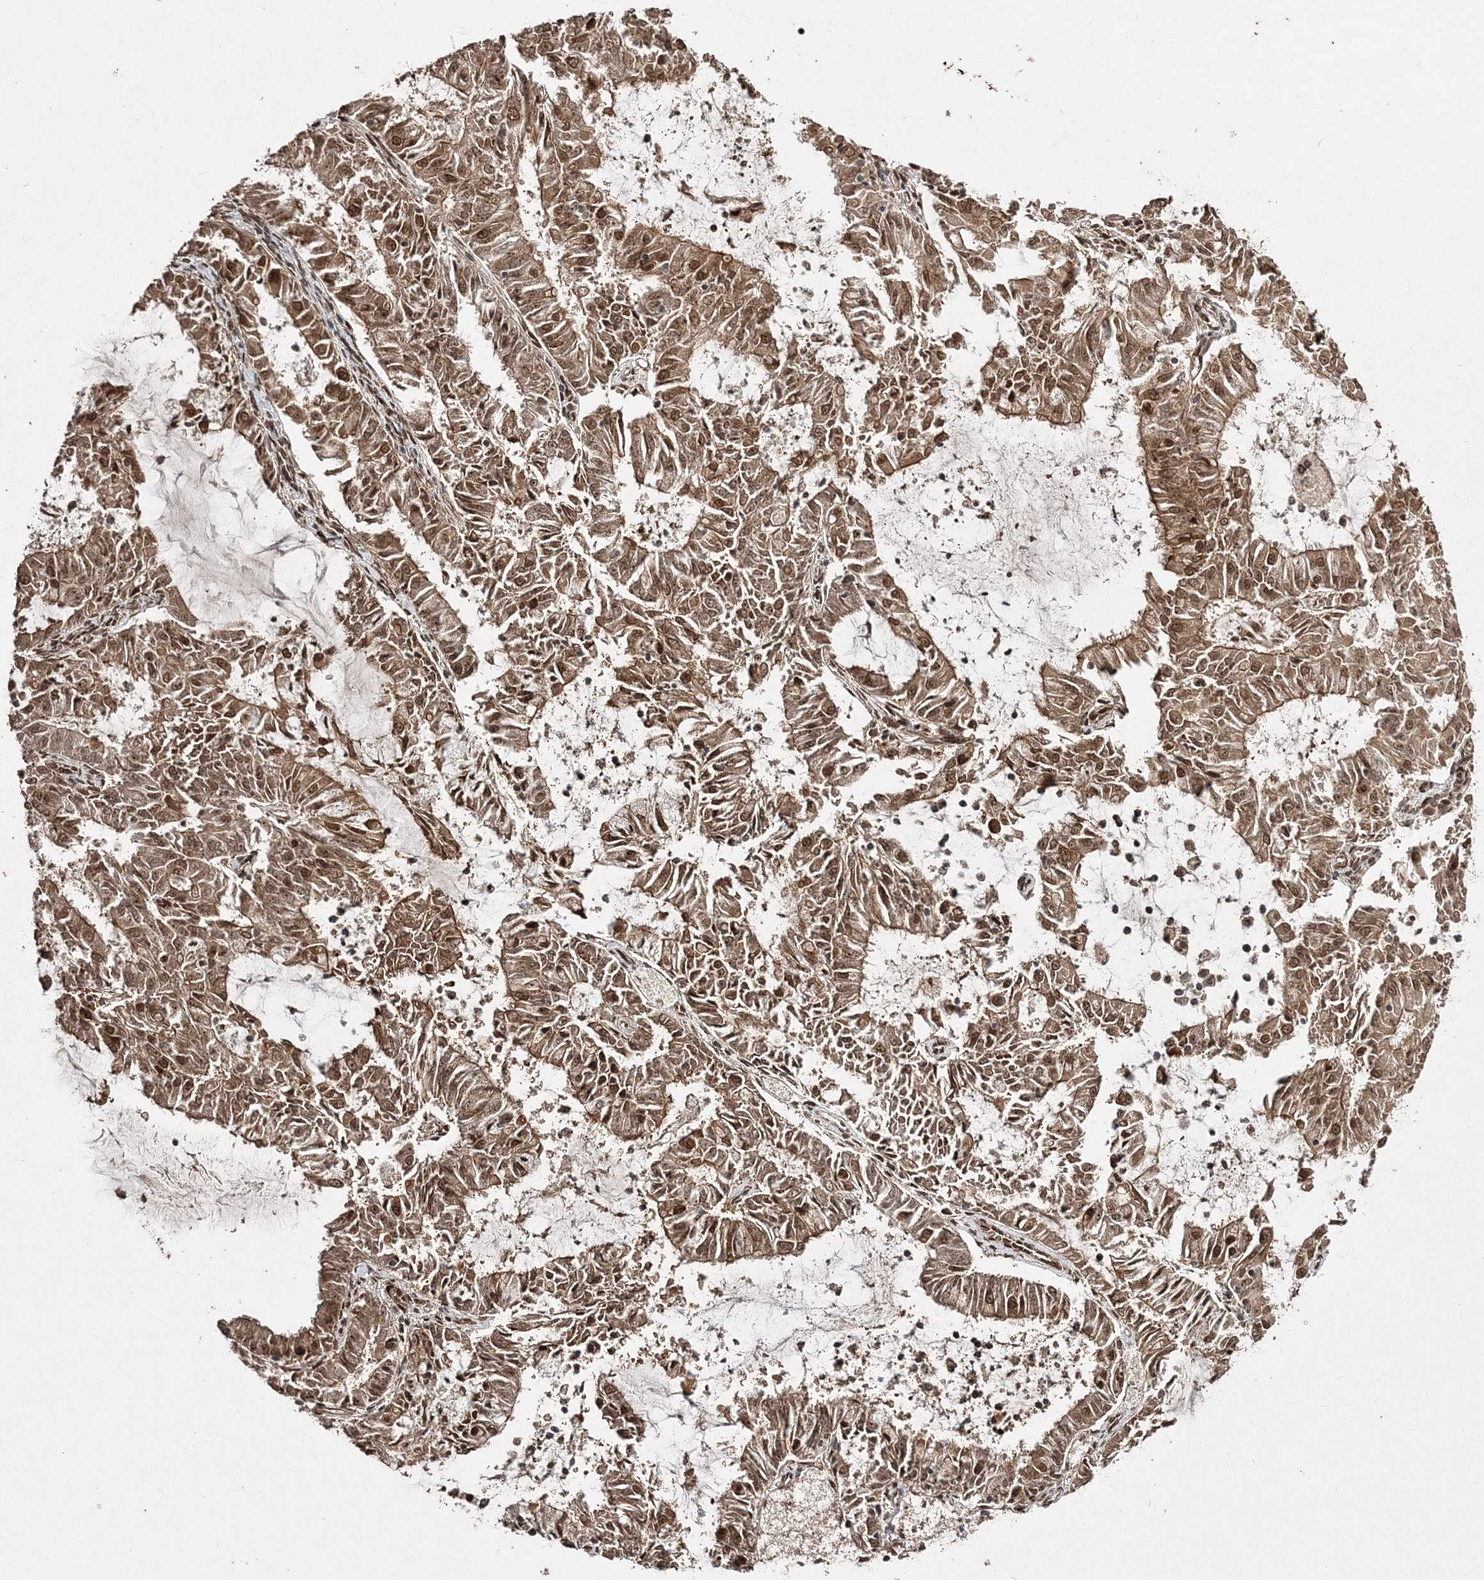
{"staining": {"intensity": "moderate", "quantity": ">75%", "location": "cytoplasmic/membranous,nuclear"}, "tissue": "endometrial cancer", "cell_type": "Tumor cells", "image_type": "cancer", "snomed": [{"axis": "morphology", "description": "Adenocarcinoma, NOS"}, {"axis": "topography", "description": "Endometrium"}], "caption": "Brown immunohistochemical staining in human adenocarcinoma (endometrial) shows moderate cytoplasmic/membranous and nuclear staining in about >75% of tumor cells.", "gene": "ETAA1", "patient": {"sex": "female", "age": 57}}